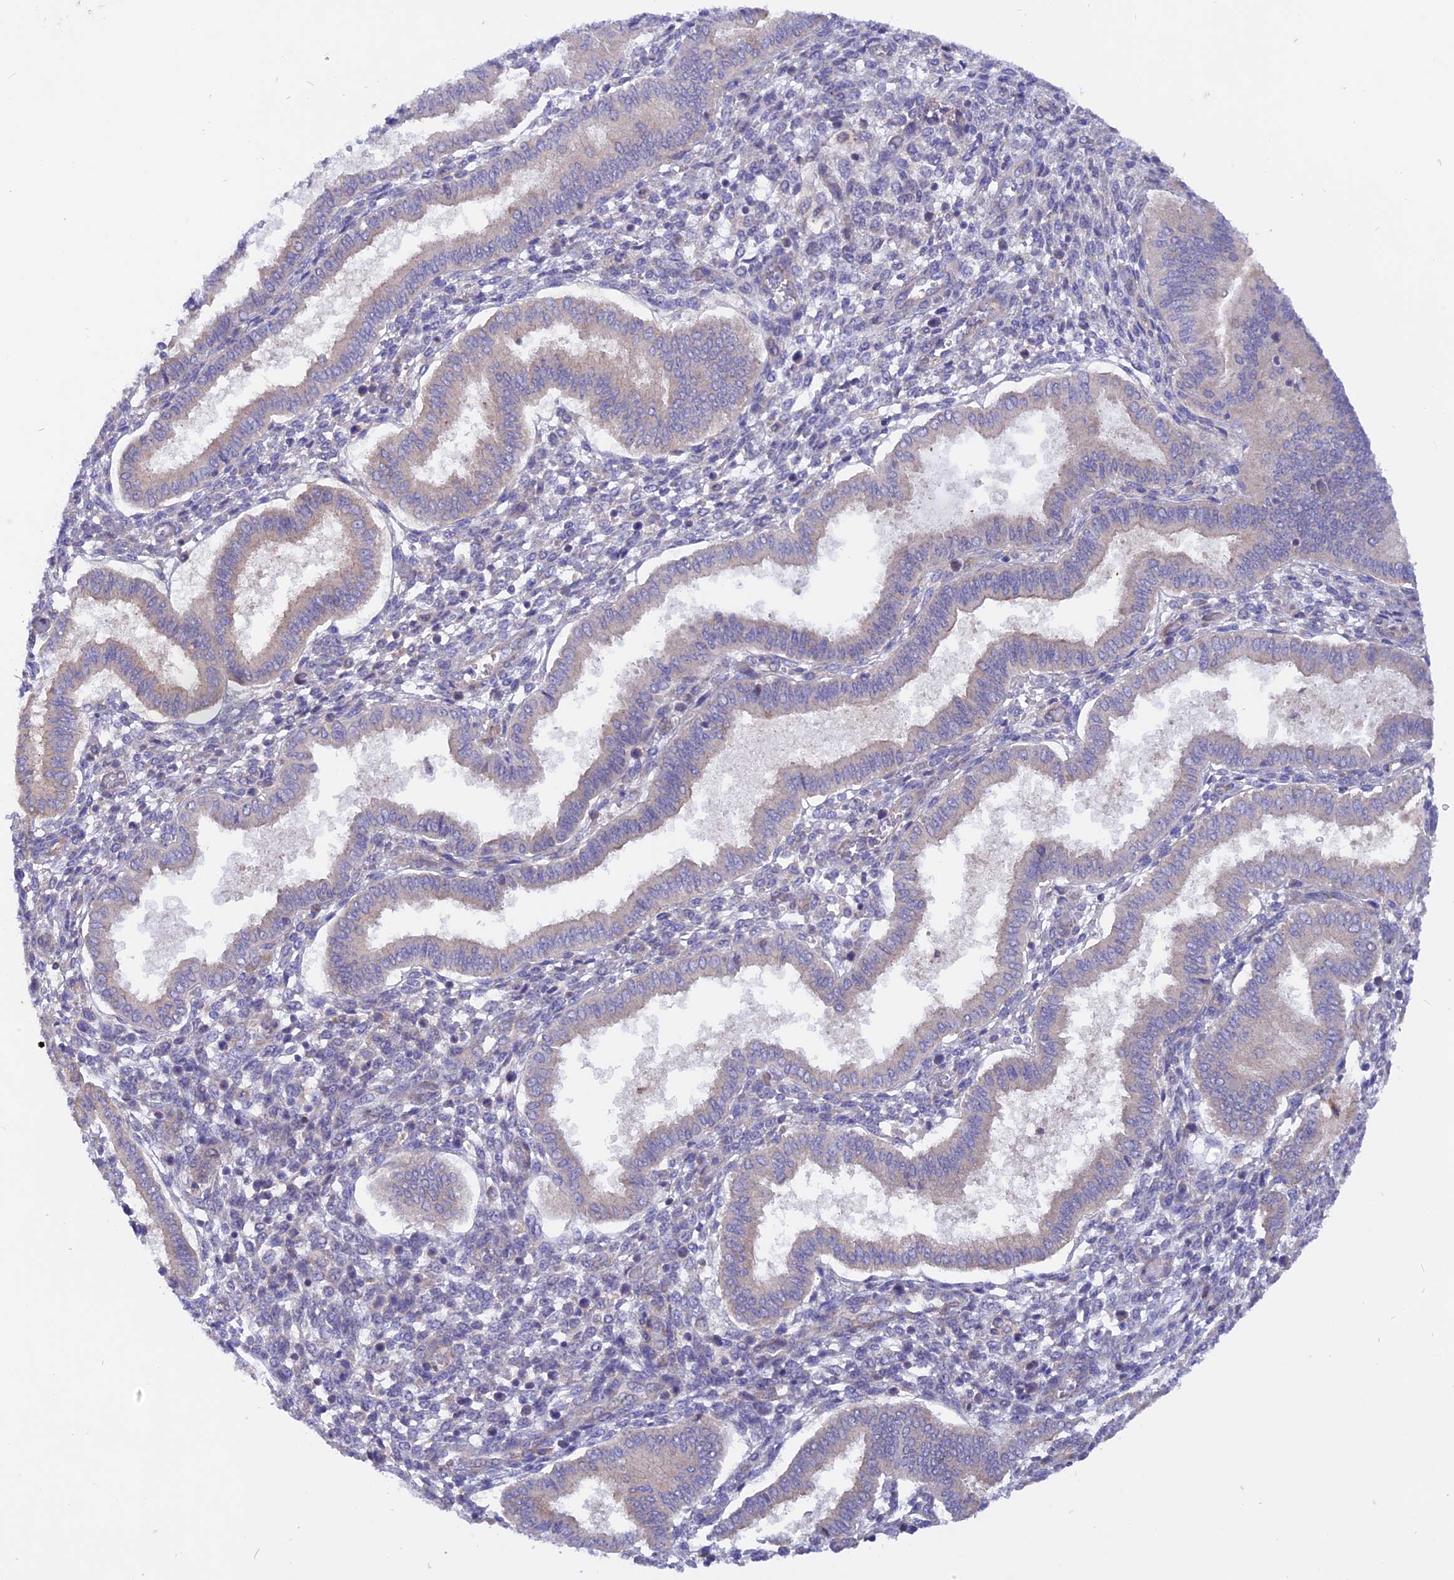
{"staining": {"intensity": "negative", "quantity": "none", "location": "none"}, "tissue": "endometrium", "cell_type": "Cells in endometrial stroma", "image_type": "normal", "snomed": [{"axis": "morphology", "description": "Normal tissue, NOS"}, {"axis": "topography", "description": "Endometrium"}], "caption": "Micrograph shows no significant protein expression in cells in endometrial stroma of unremarkable endometrium. (Brightfield microscopy of DAB immunohistochemistry (IHC) at high magnification).", "gene": "HYCC1", "patient": {"sex": "female", "age": 24}}